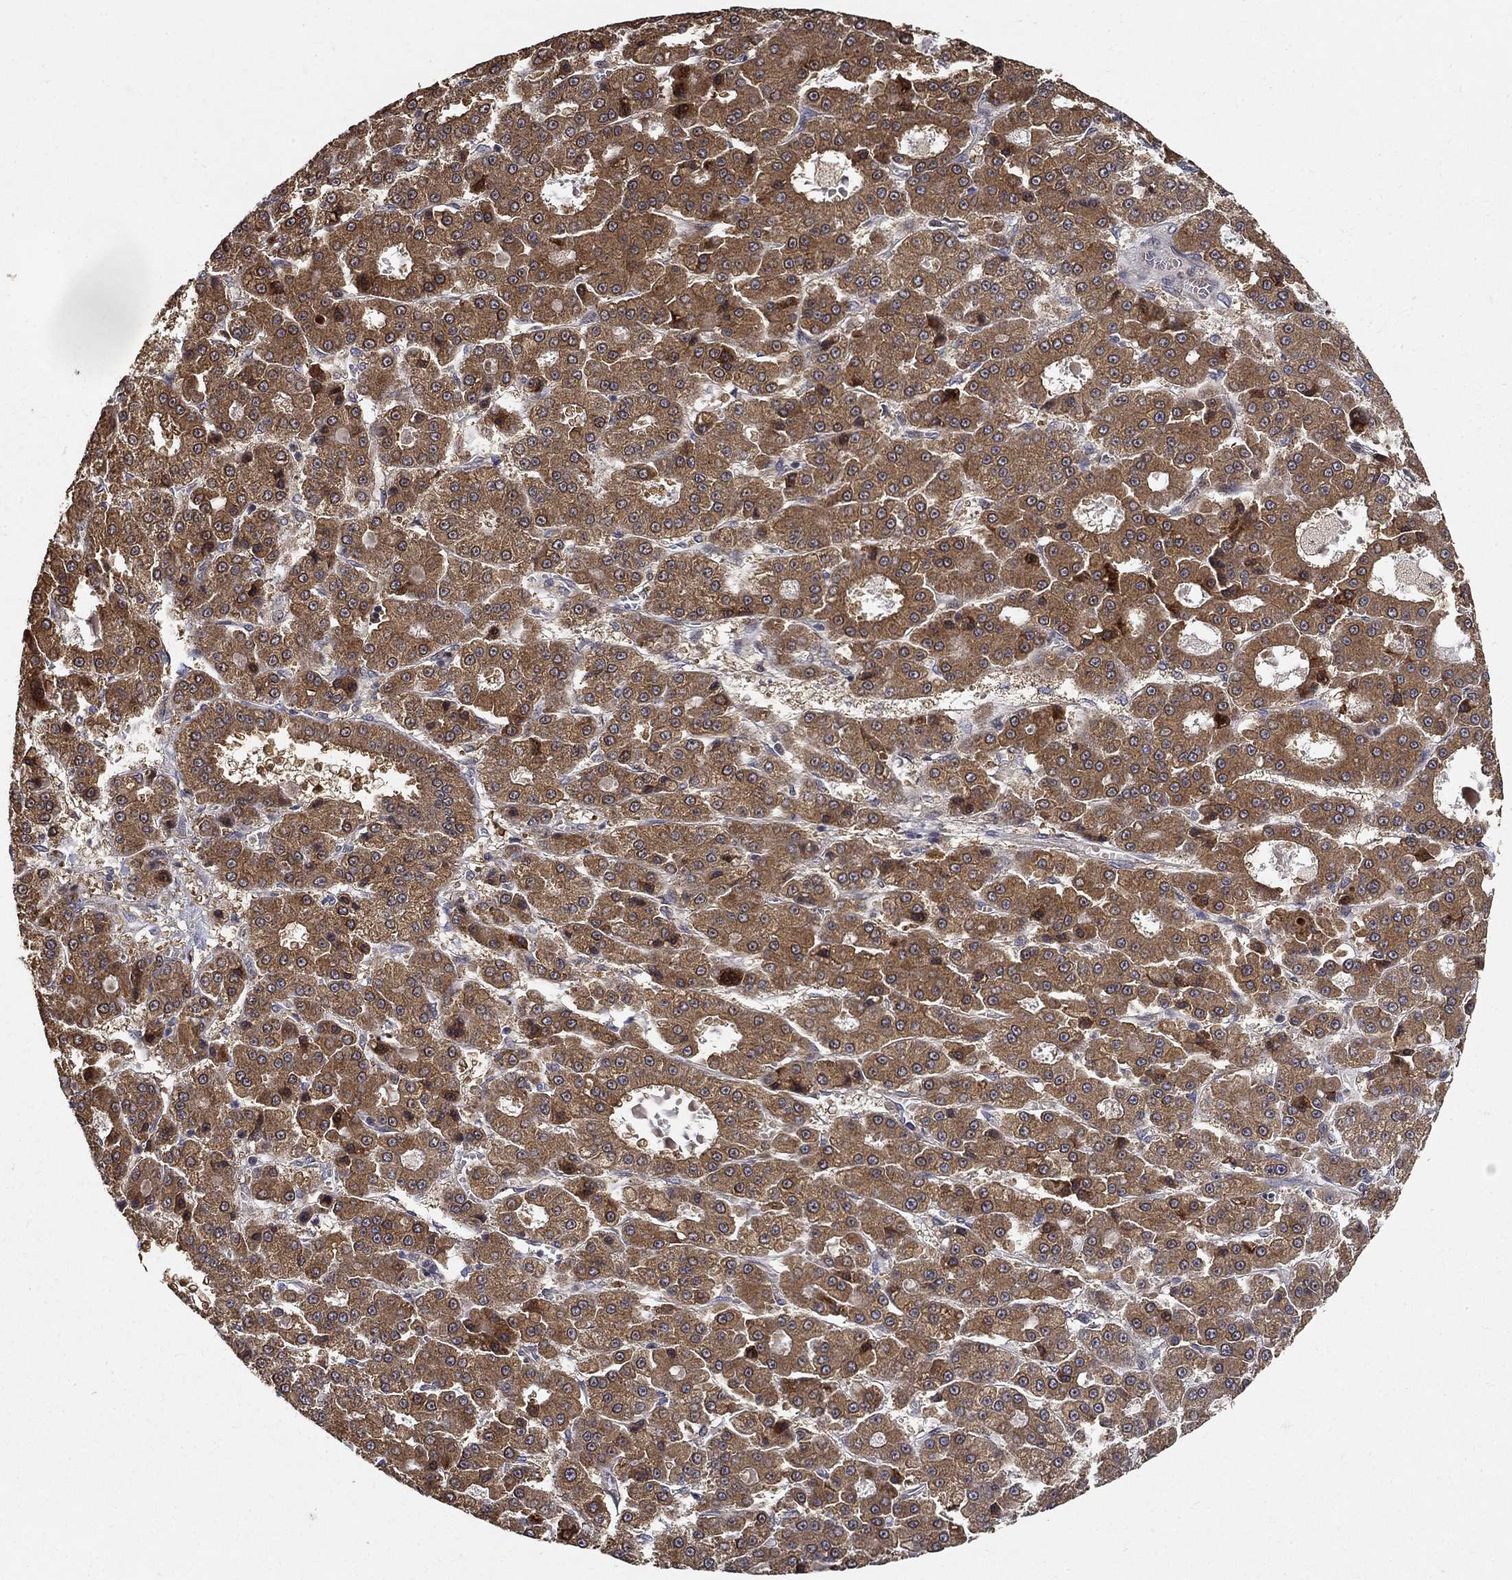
{"staining": {"intensity": "moderate", "quantity": ">75%", "location": "cytoplasmic/membranous"}, "tissue": "liver cancer", "cell_type": "Tumor cells", "image_type": "cancer", "snomed": [{"axis": "morphology", "description": "Carcinoma, Hepatocellular, NOS"}, {"axis": "topography", "description": "Liver"}], "caption": "This histopathology image demonstrates immunohistochemistry staining of liver cancer, with medium moderate cytoplasmic/membranous positivity in about >75% of tumor cells.", "gene": "ZNF594", "patient": {"sex": "male", "age": 70}}